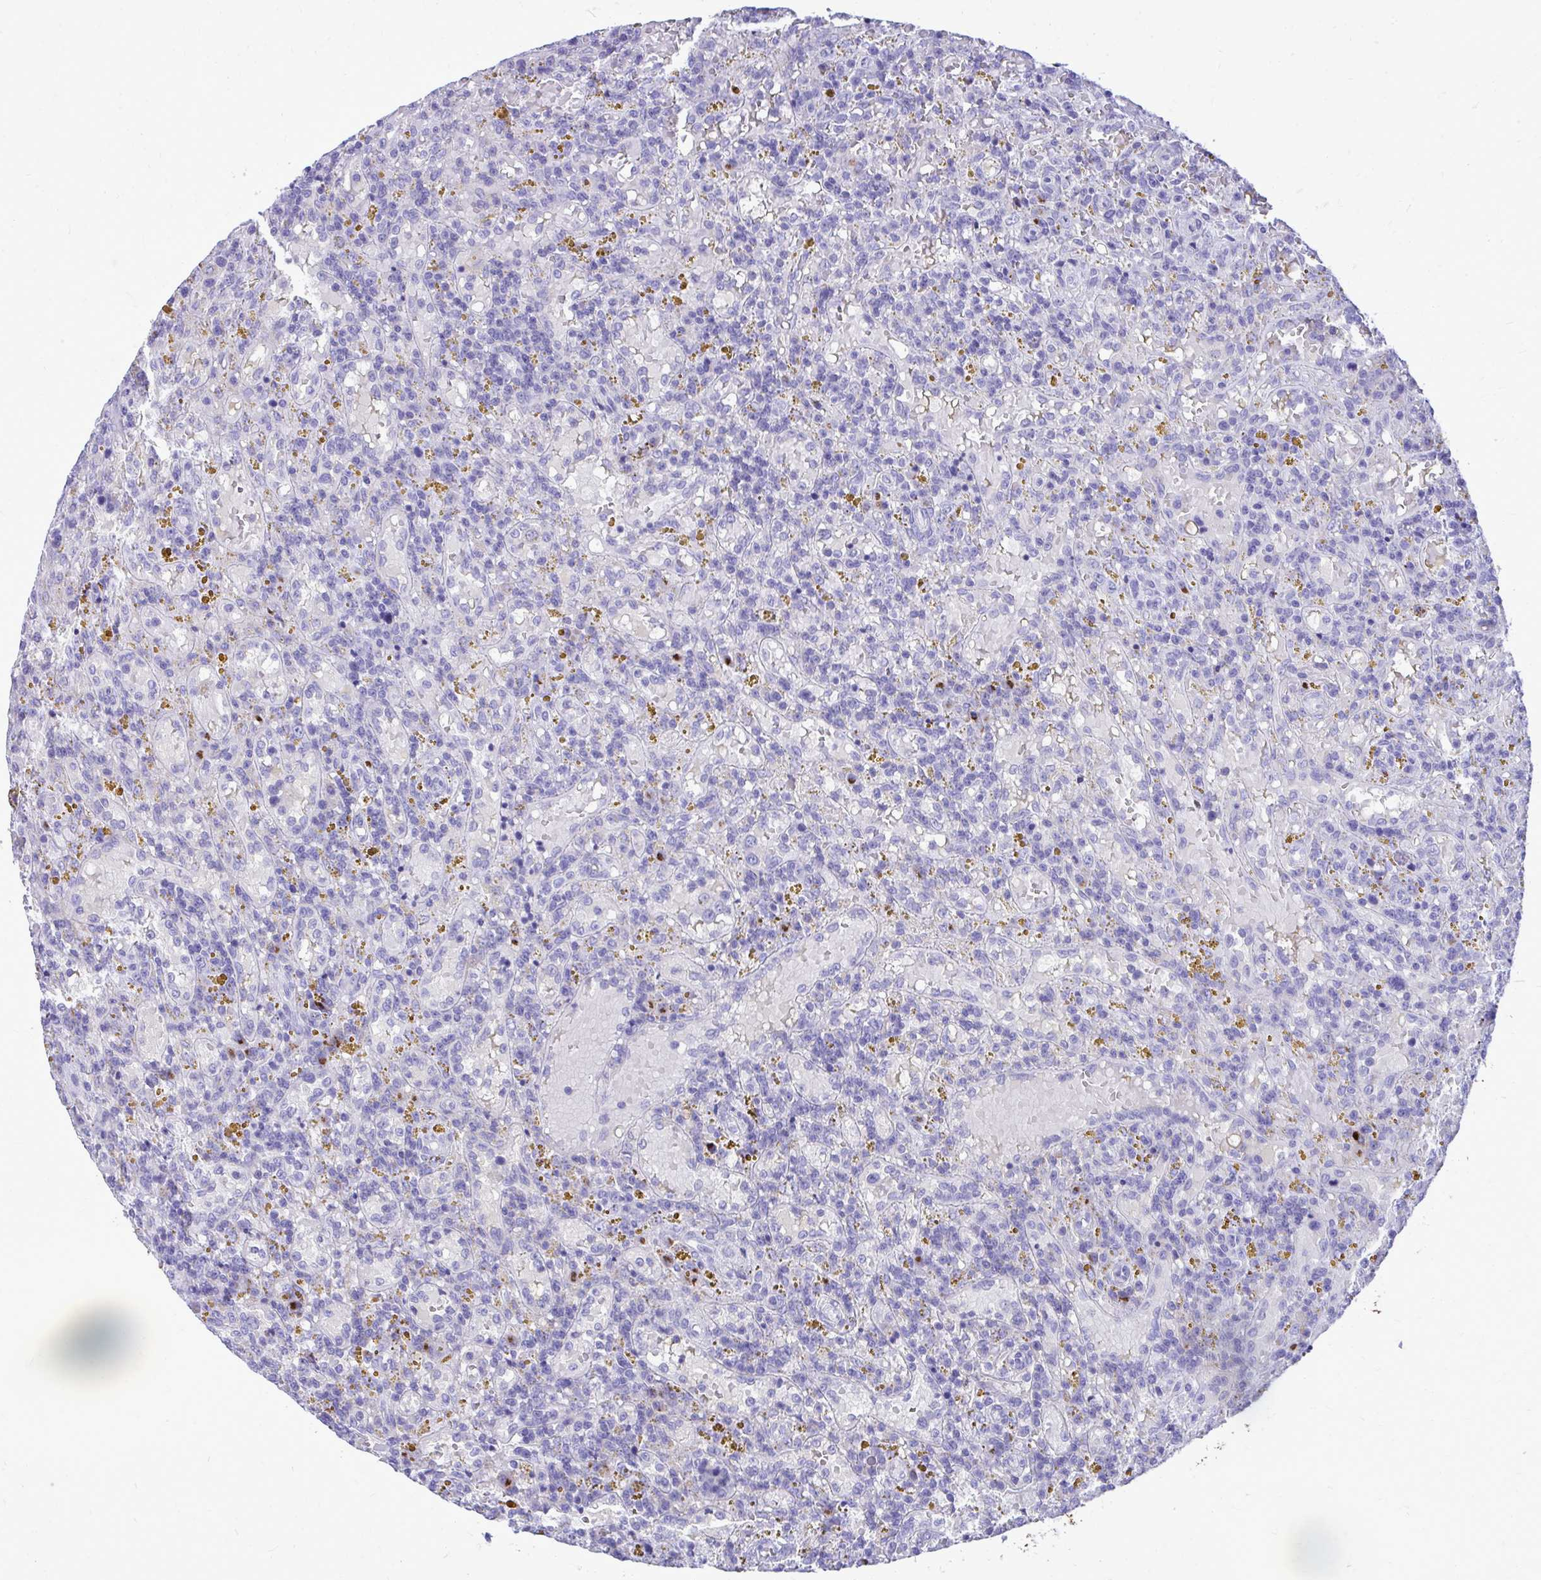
{"staining": {"intensity": "negative", "quantity": "none", "location": "none"}, "tissue": "lymphoma", "cell_type": "Tumor cells", "image_type": "cancer", "snomed": [{"axis": "morphology", "description": "Malignant lymphoma, non-Hodgkin's type, Low grade"}, {"axis": "topography", "description": "Spleen"}], "caption": "Immunohistochemical staining of human low-grade malignant lymphoma, non-Hodgkin's type reveals no significant expression in tumor cells.", "gene": "ANKDD1B", "patient": {"sex": "female", "age": 65}}